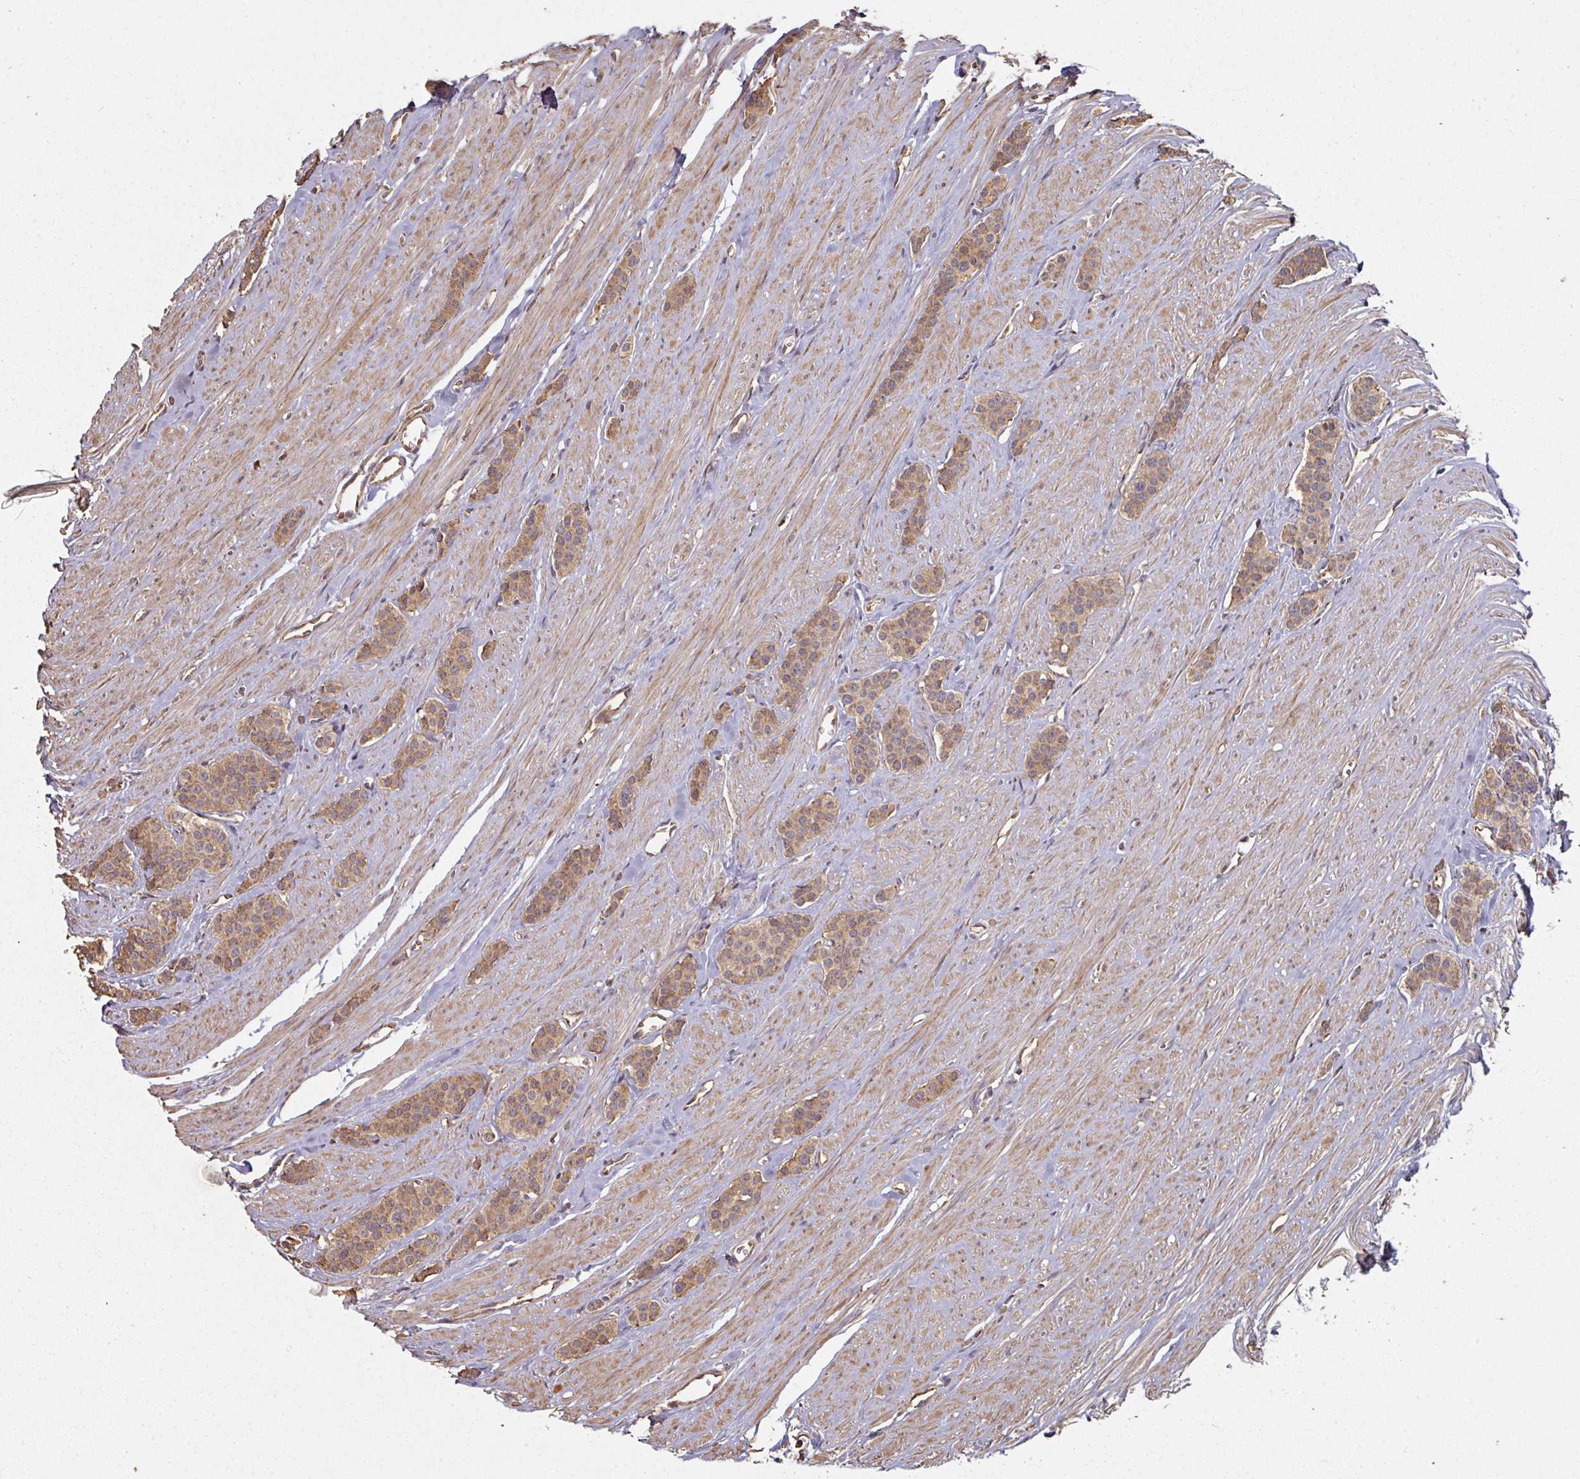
{"staining": {"intensity": "moderate", "quantity": ">75%", "location": "cytoplasmic/membranous"}, "tissue": "carcinoid", "cell_type": "Tumor cells", "image_type": "cancer", "snomed": [{"axis": "morphology", "description": "Carcinoid, malignant, NOS"}, {"axis": "topography", "description": "Small intestine"}], "caption": "Immunohistochemical staining of carcinoid exhibits moderate cytoplasmic/membranous protein positivity in about >75% of tumor cells.", "gene": "CA7", "patient": {"sex": "male", "age": 60}}